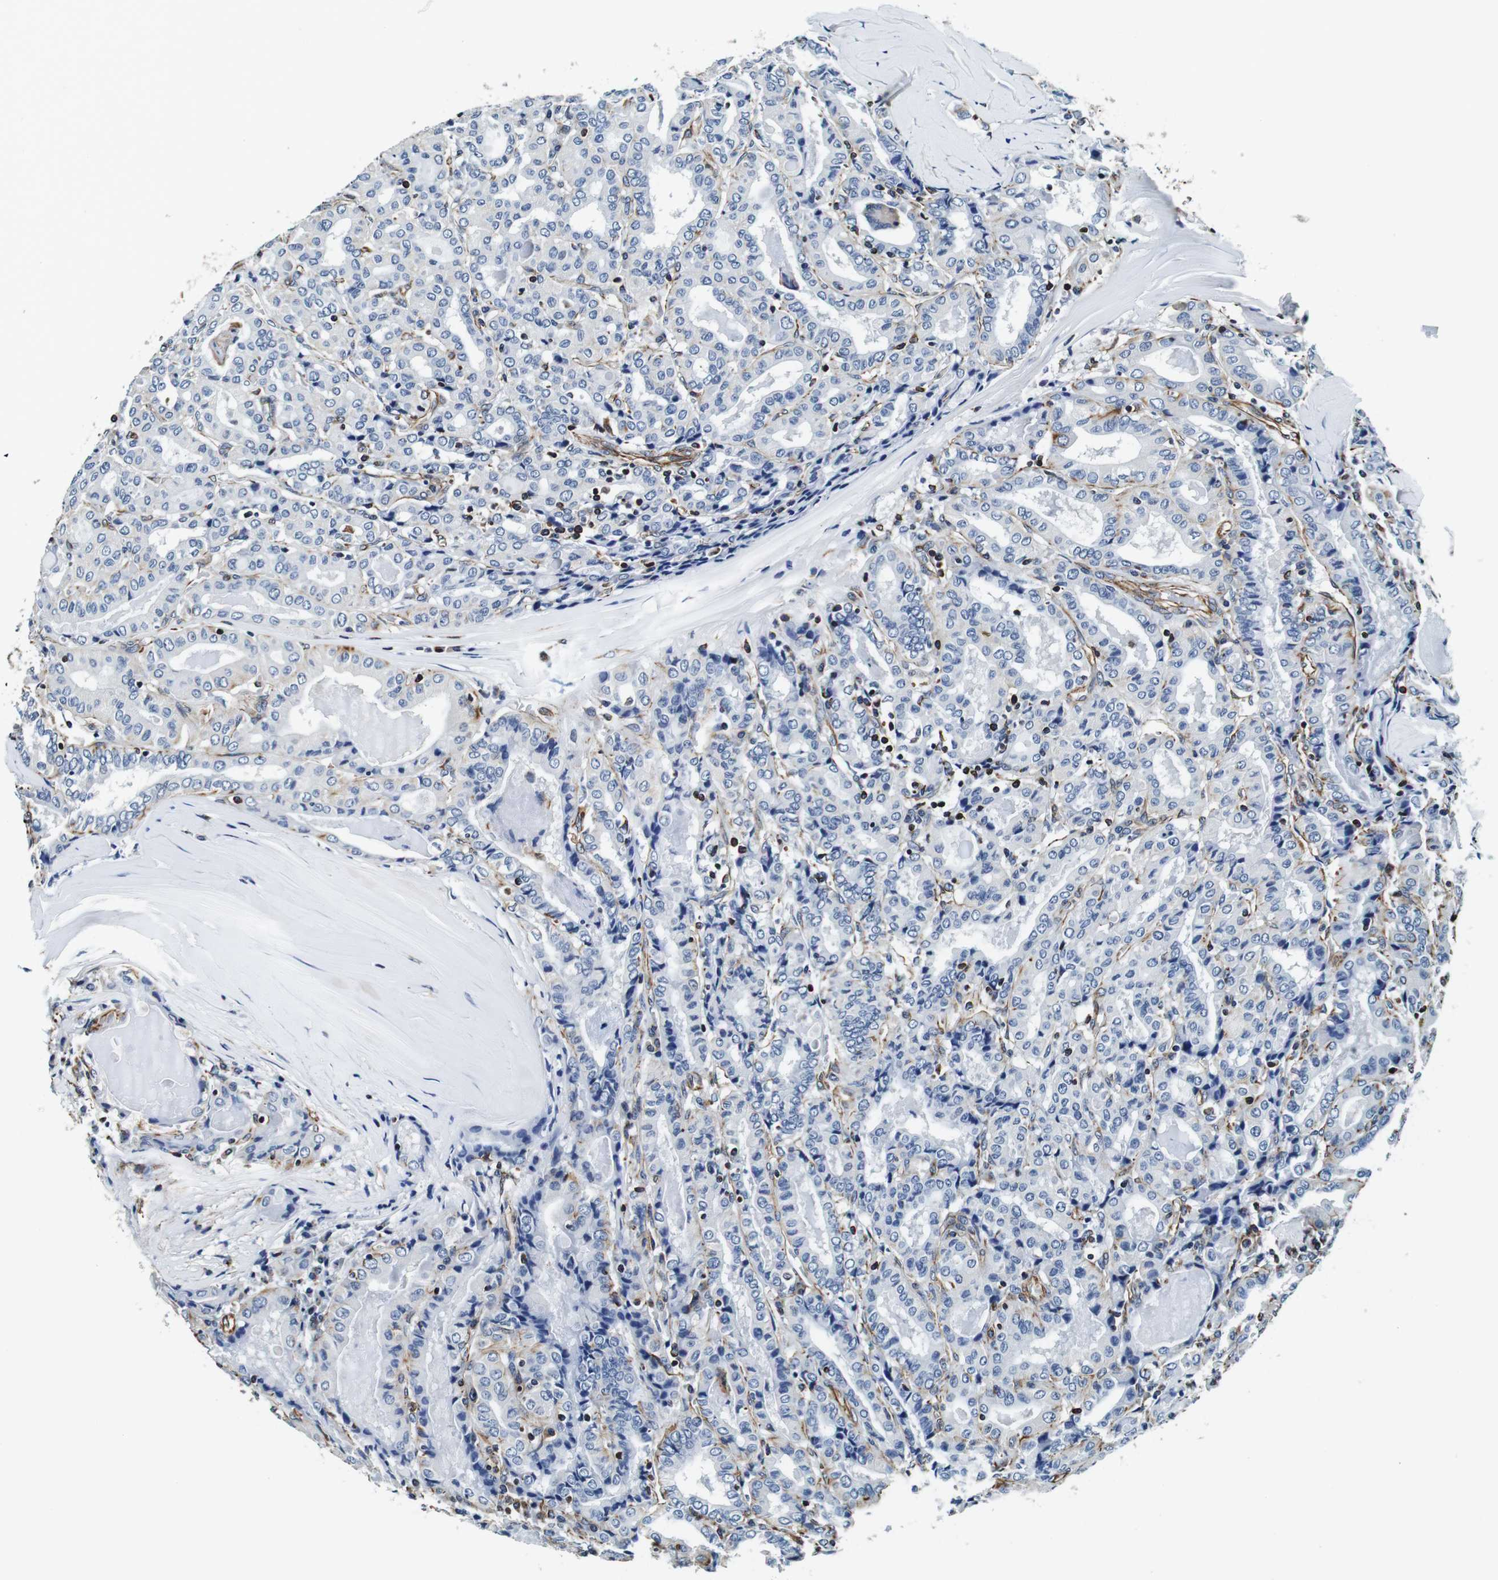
{"staining": {"intensity": "negative", "quantity": "none", "location": "none"}, "tissue": "thyroid cancer", "cell_type": "Tumor cells", "image_type": "cancer", "snomed": [{"axis": "morphology", "description": "Papillary adenocarcinoma, NOS"}, {"axis": "topography", "description": "Thyroid gland"}], "caption": "Papillary adenocarcinoma (thyroid) stained for a protein using immunohistochemistry (IHC) demonstrates no staining tumor cells.", "gene": "GJE1", "patient": {"sex": "female", "age": 42}}